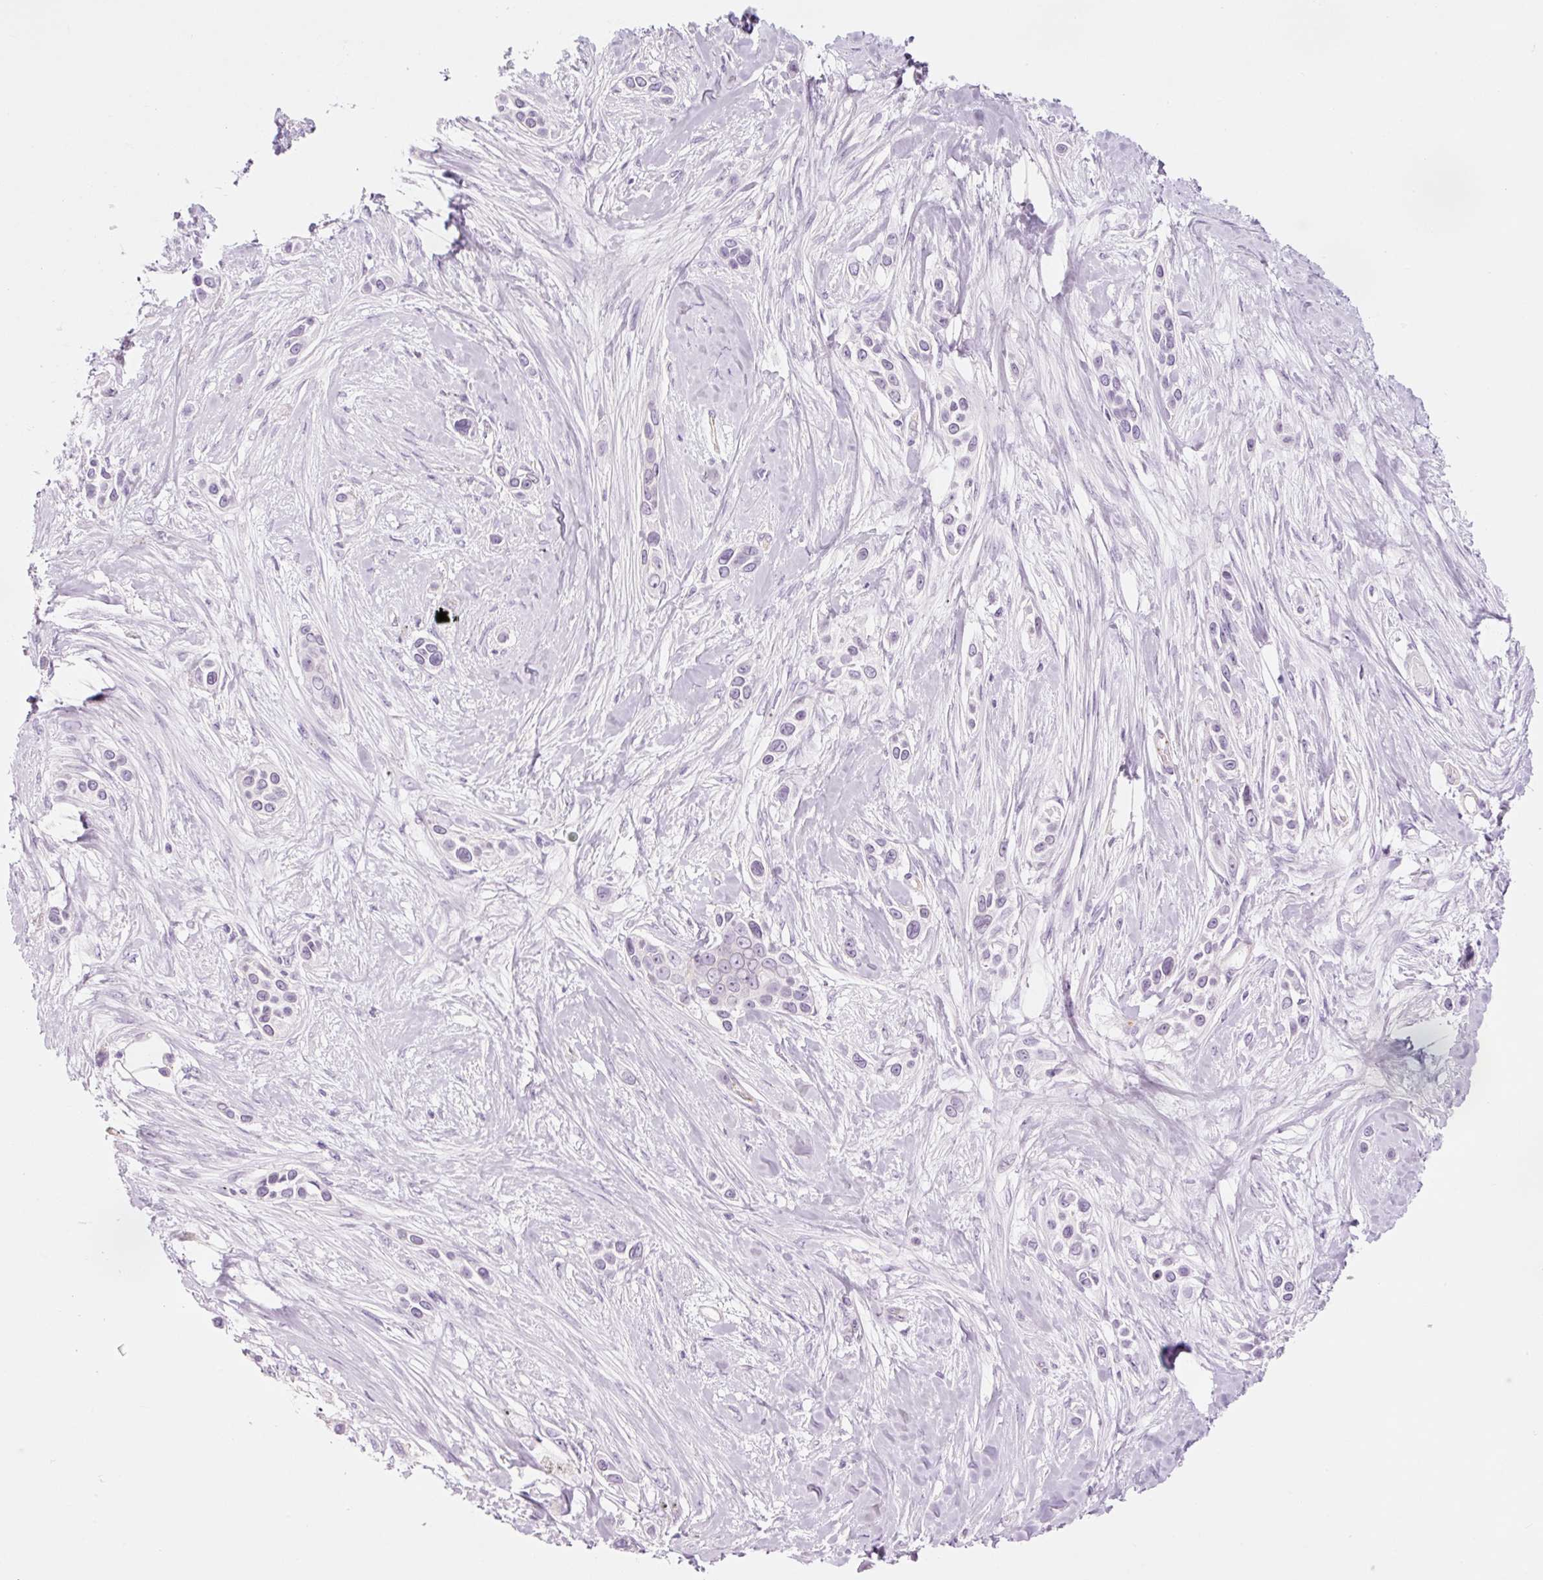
{"staining": {"intensity": "negative", "quantity": "none", "location": "none"}, "tissue": "skin cancer", "cell_type": "Tumor cells", "image_type": "cancer", "snomed": [{"axis": "morphology", "description": "Squamous cell carcinoma, NOS"}, {"axis": "topography", "description": "Skin"}], "caption": "This micrograph is of skin cancer stained with immunohistochemistry to label a protein in brown with the nuclei are counter-stained blue. There is no expression in tumor cells.", "gene": "HSPA4L", "patient": {"sex": "female", "age": 69}}